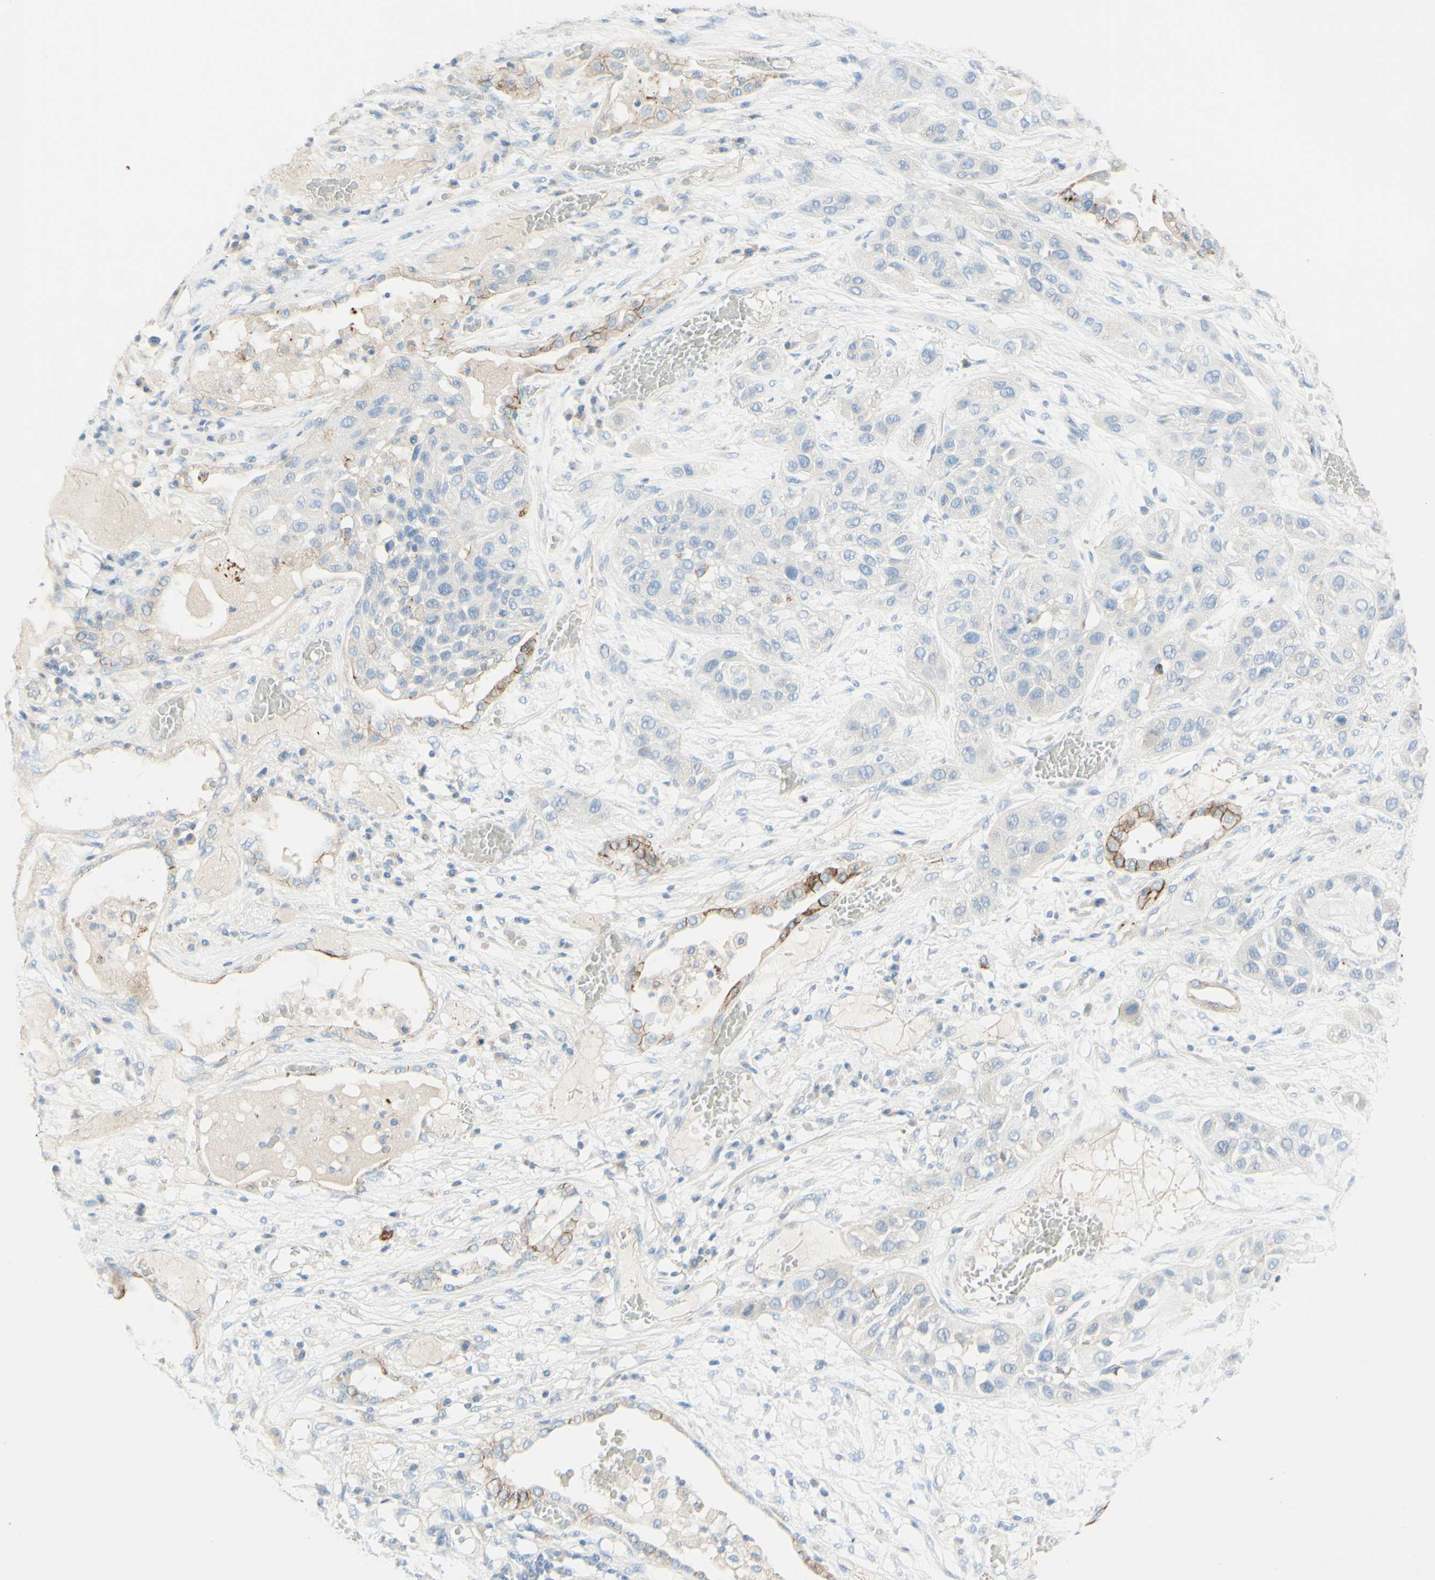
{"staining": {"intensity": "negative", "quantity": "none", "location": "none"}, "tissue": "lung cancer", "cell_type": "Tumor cells", "image_type": "cancer", "snomed": [{"axis": "morphology", "description": "Squamous cell carcinoma, NOS"}, {"axis": "topography", "description": "Lung"}], "caption": "Tumor cells show no significant staining in lung cancer. (Brightfield microscopy of DAB immunohistochemistry (IHC) at high magnification).", "gene": "ALCAM", "patient": {"sex": "male", "age": 71}}